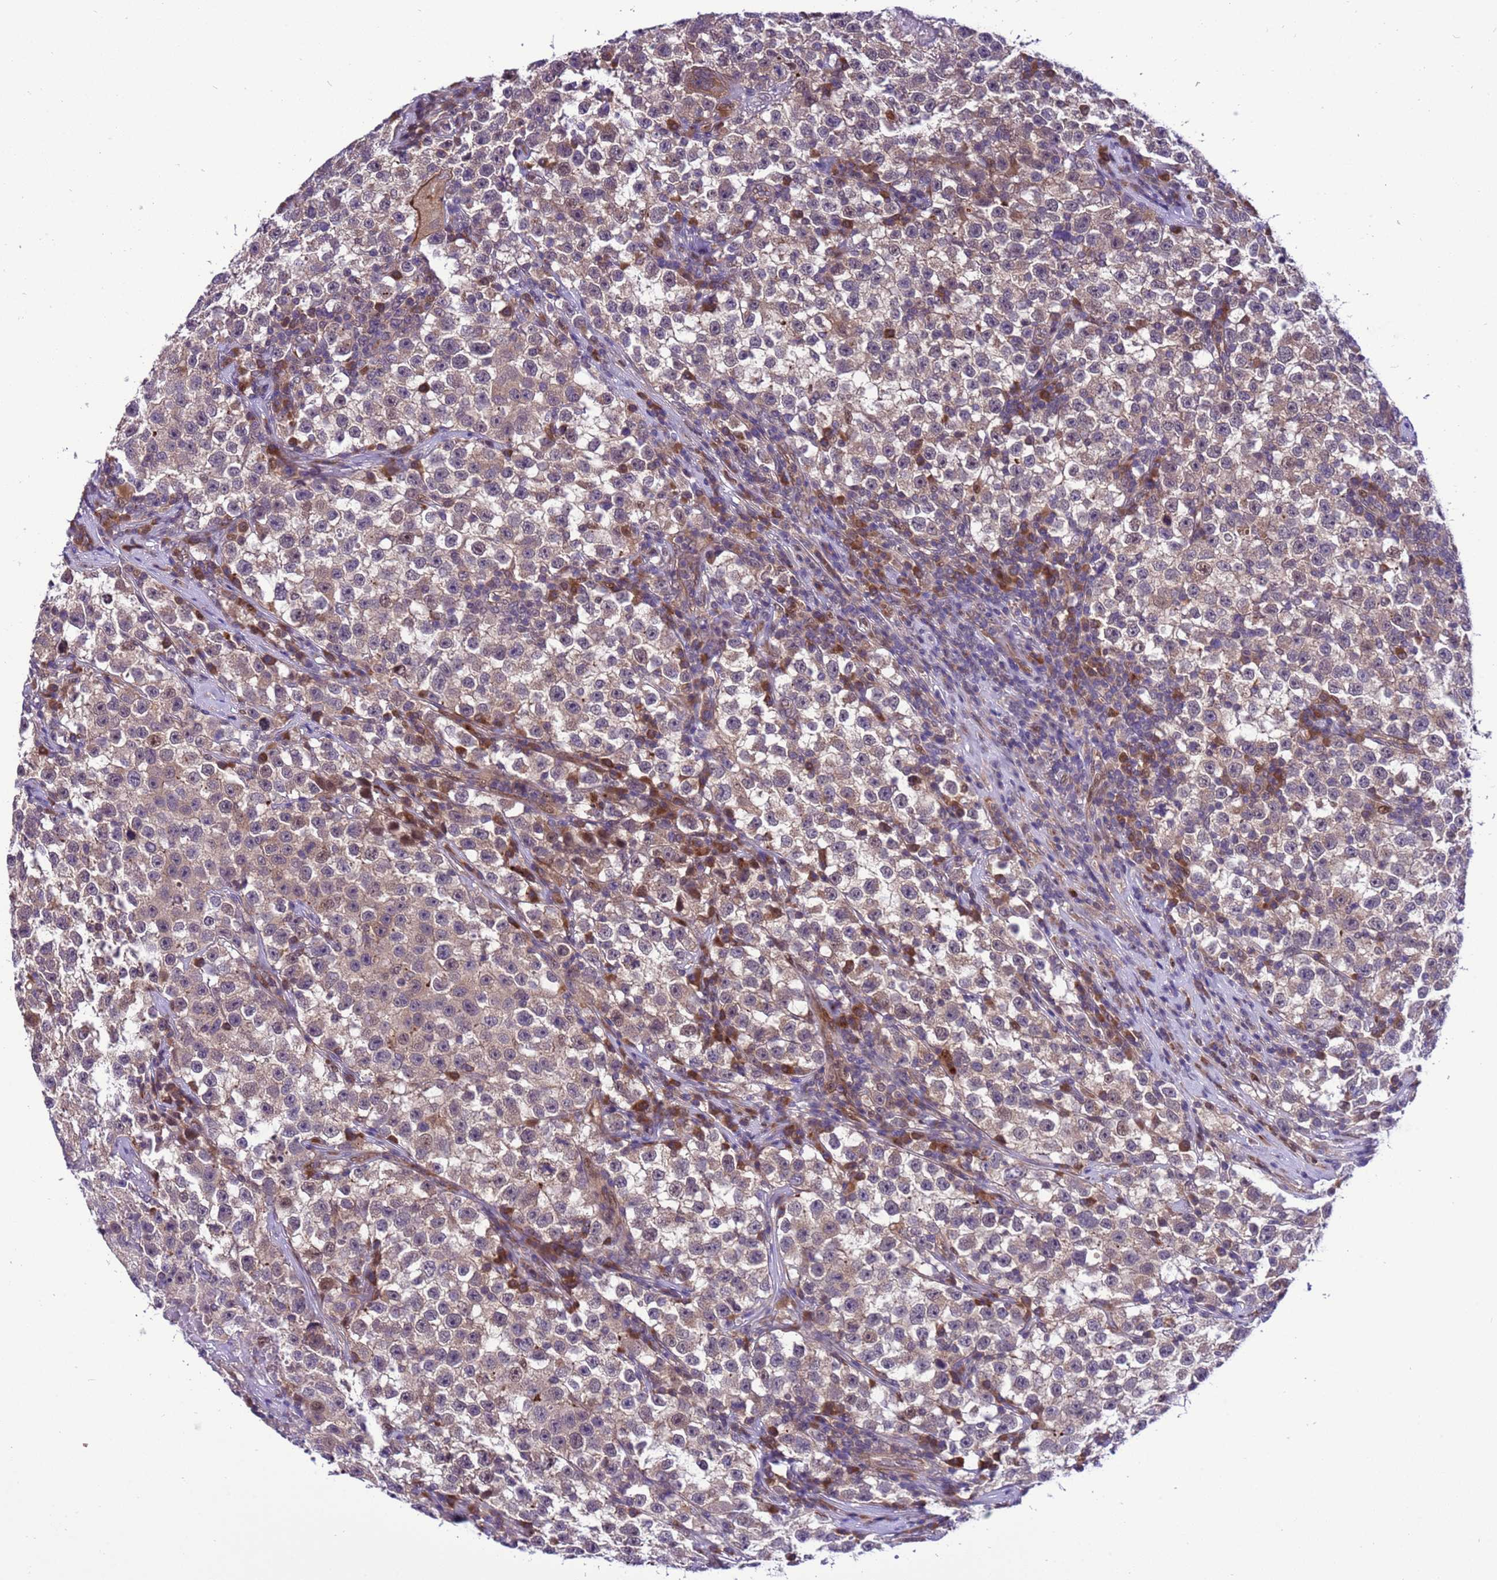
{"staining": {"intensity": "weak", "quantity": "25%-75%", "location": "cytoplasmic/membranous"}, "tissue": "testis cancer", "cell_type": "Tumor cells", "image_type": "cancer", "snomed": [{"axis": "morphology", "description": "Seminoma, NOS"}, {"axis": "topography", "description": "Testis"}], "caption": "Immunohistochemical staining of human testis cancer exhibits weak cytoplasmic/membranous protein staining in approximately 25%-75% of tumor cells. (DAB (3,3'-diaminobenzidine) IHC, brown staining for protein, blue staining for nuclei).", "gene": "RASD1", "patient": {"sex": "male", "age": 22}}